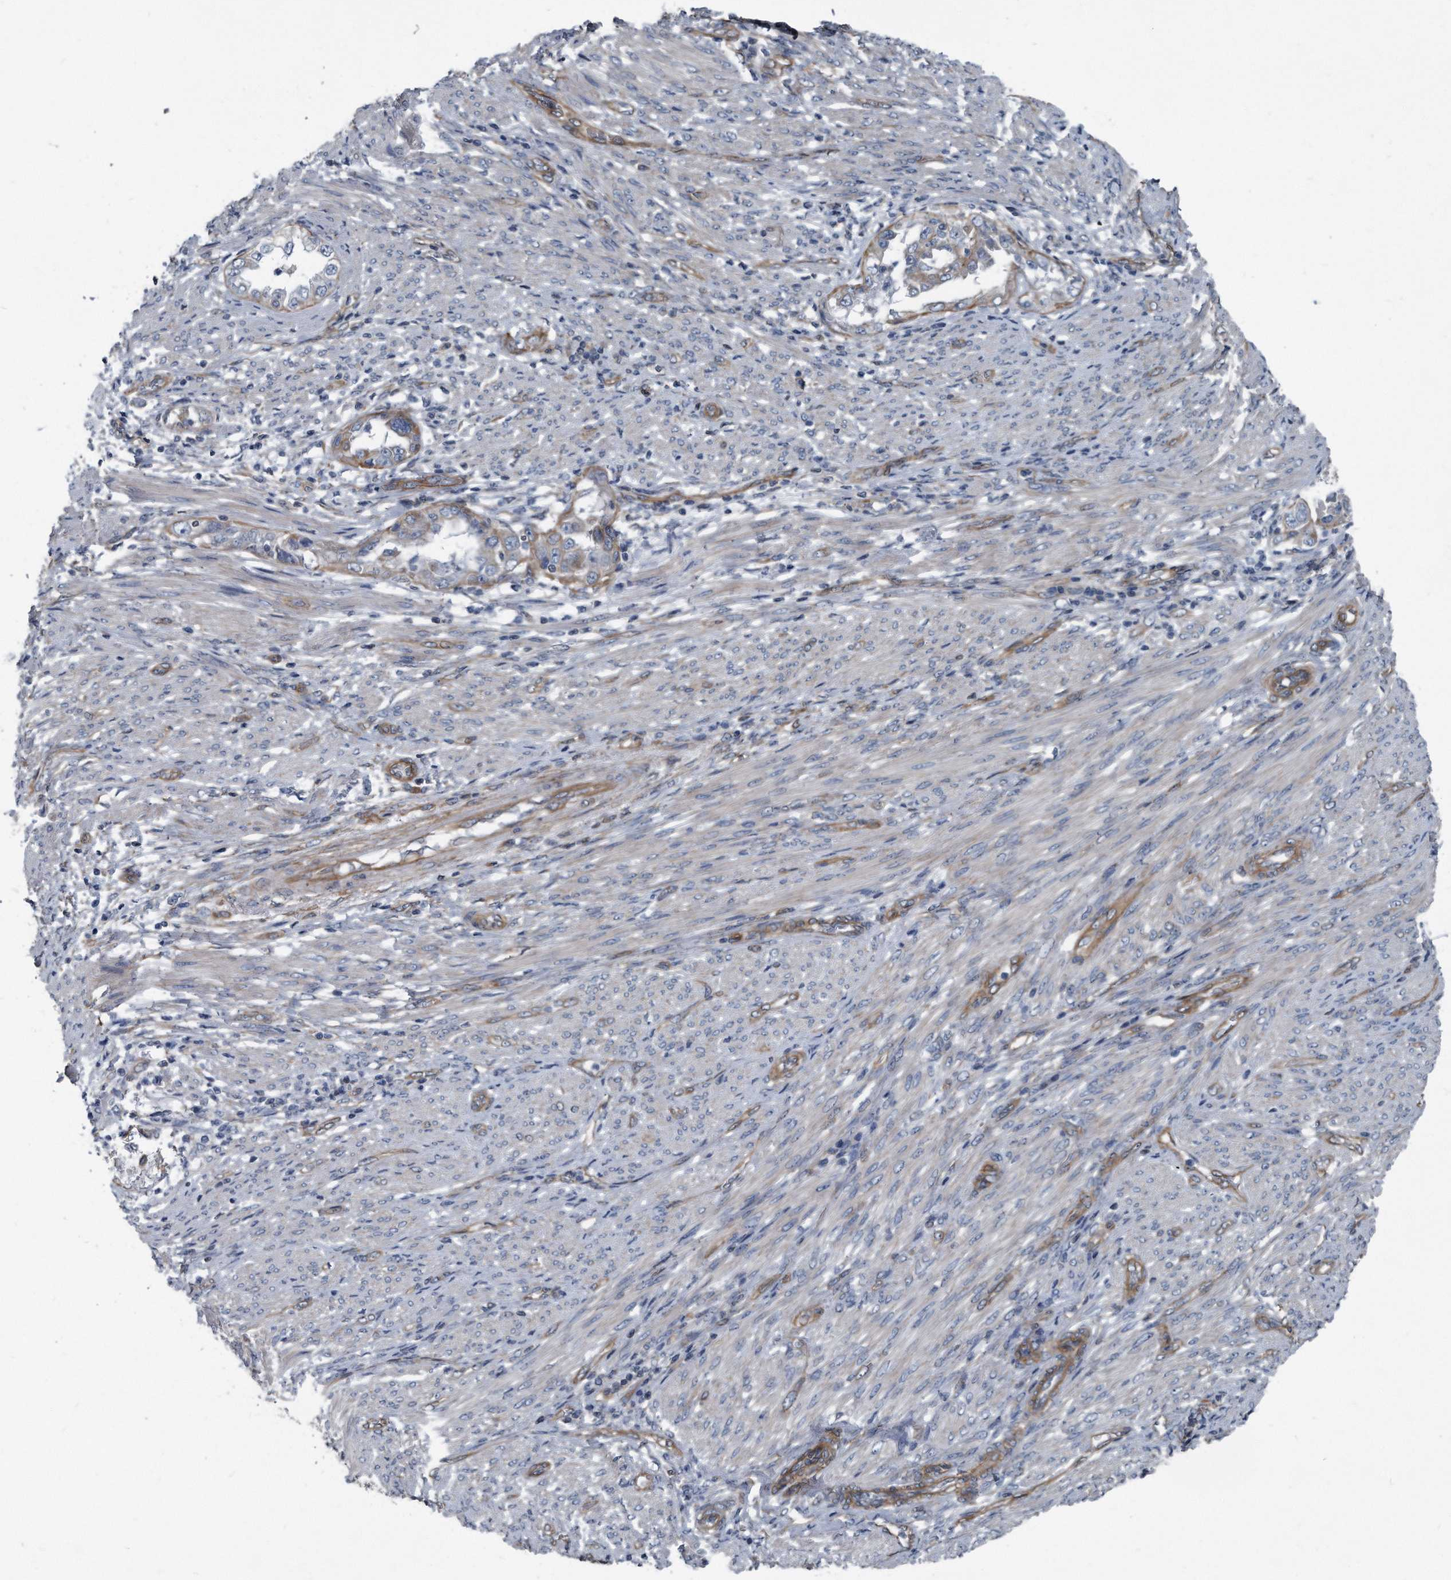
{"staining": {"intensity": "moderate", "quantity": "<25%", "location": "cytoplasmic/membranous"}, "tissue": "endometrial cancer", "cell_type": "Tumor cells", "image_type": "cancer", "snomed": [{"axis": "morphology", "description": "Adenocarcinoma, NOS"}, {"axis": "topography", "description": "Endometrium"}], "caption": "Moderate cytoplasmic/membranous staining is seen in about <25% of tumor cells in adenocarcinoma (endometrial).", "gene": "PLEC", "patient": {"sex": "female", "age": 85}}